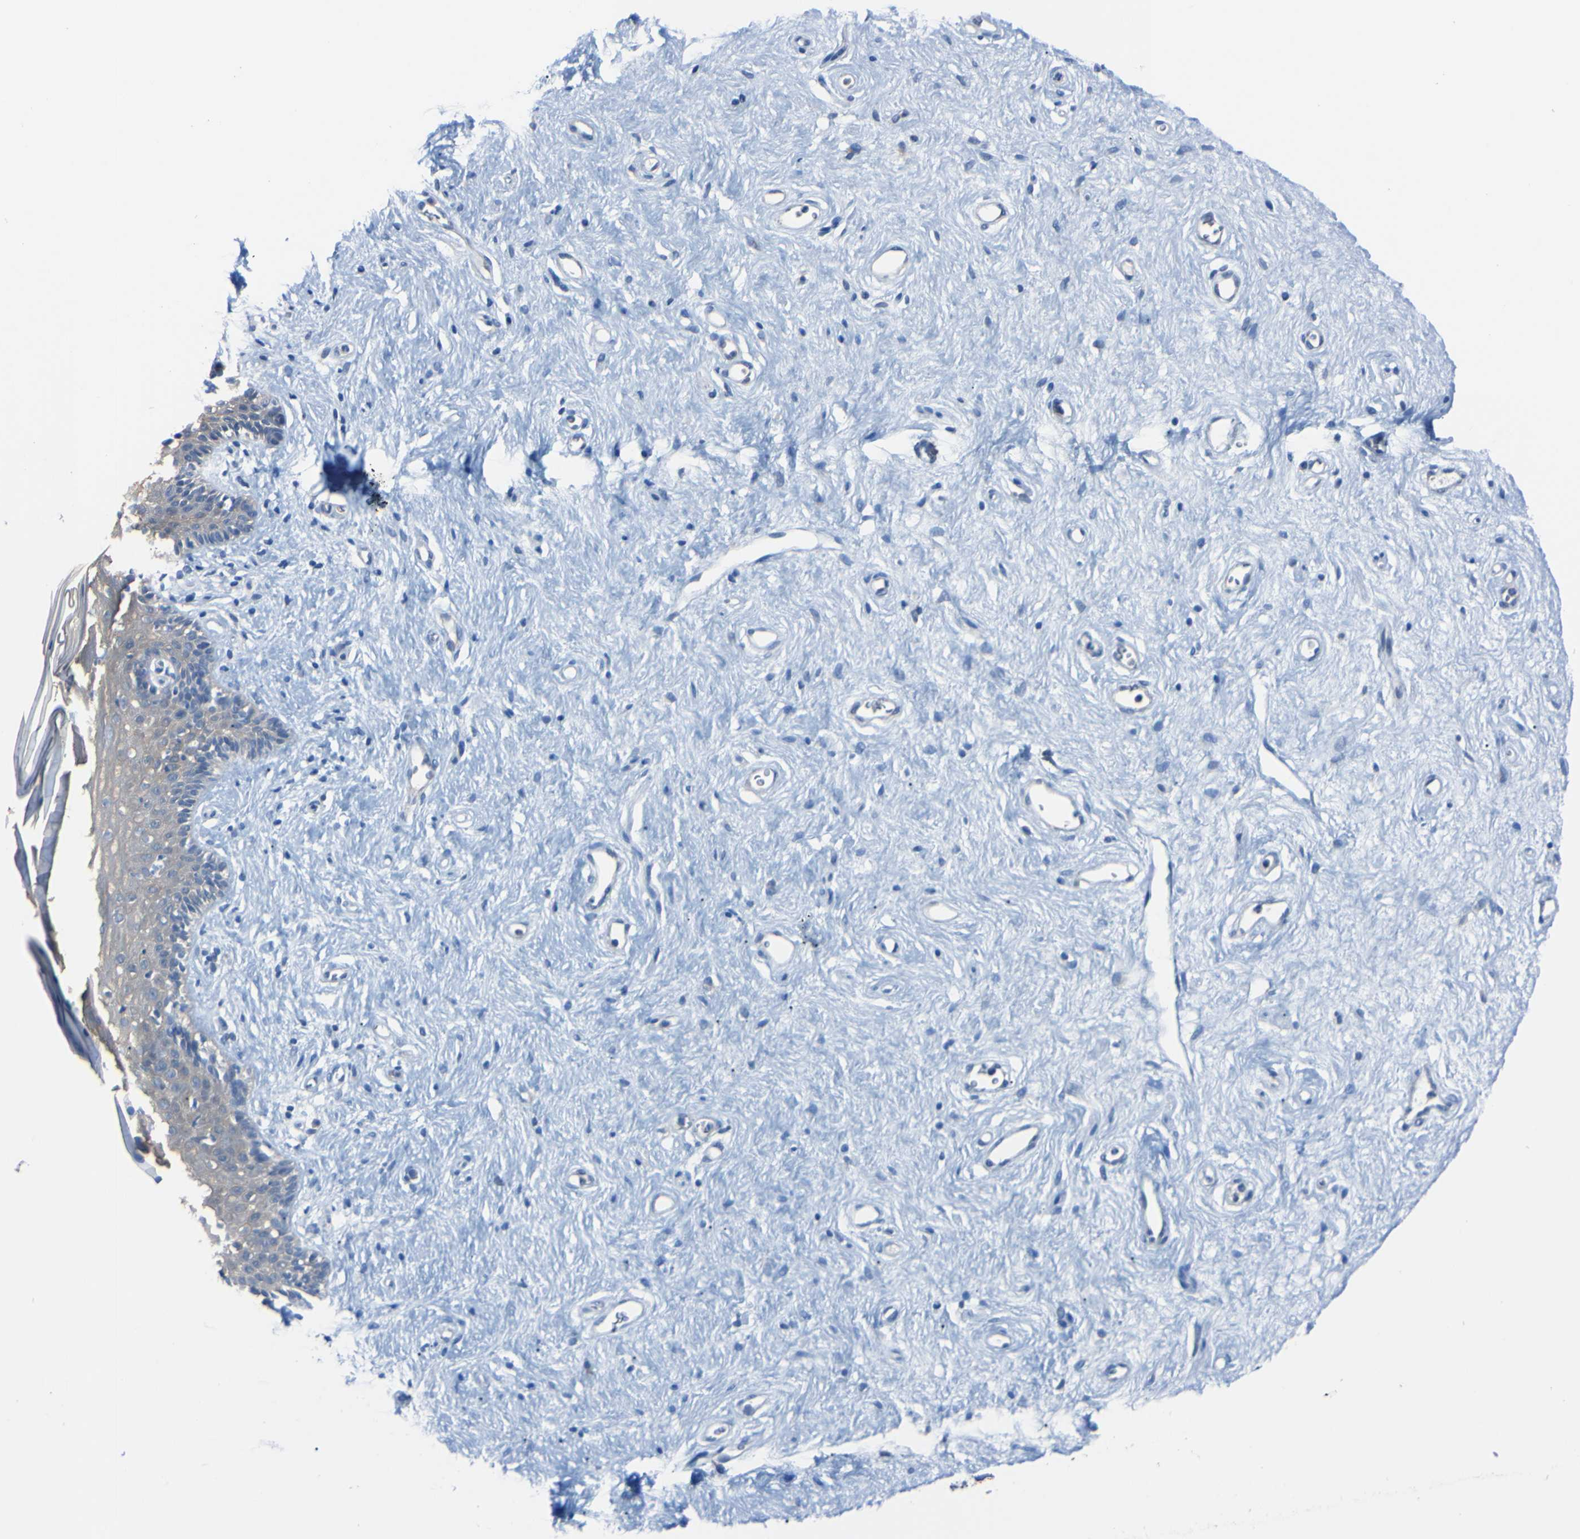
{"staining": {"intensity": "weak", "quantity": "25%-75%", "location": "cytoplasmic/membranous"}, "tissue": "vagina", "cell_type": "Squamous epithelial cells", "image_type": "normal", "snomed": [{"axis": "morphology", "description": "Normal tissue, NOS"}, {"axis": "topography", "description": "Vagina"}], "caption": "This image demonstrates benign vagina stained with immunohistochemistry (IHC) to label a protein in brown. The cytoplasmic/membranous of squamous epithelial cells show weak positivity for the protein. Nuclei are counter-stained blue.", "gene": "RARS1", "patient": {"sex": "female", "age": 44}}